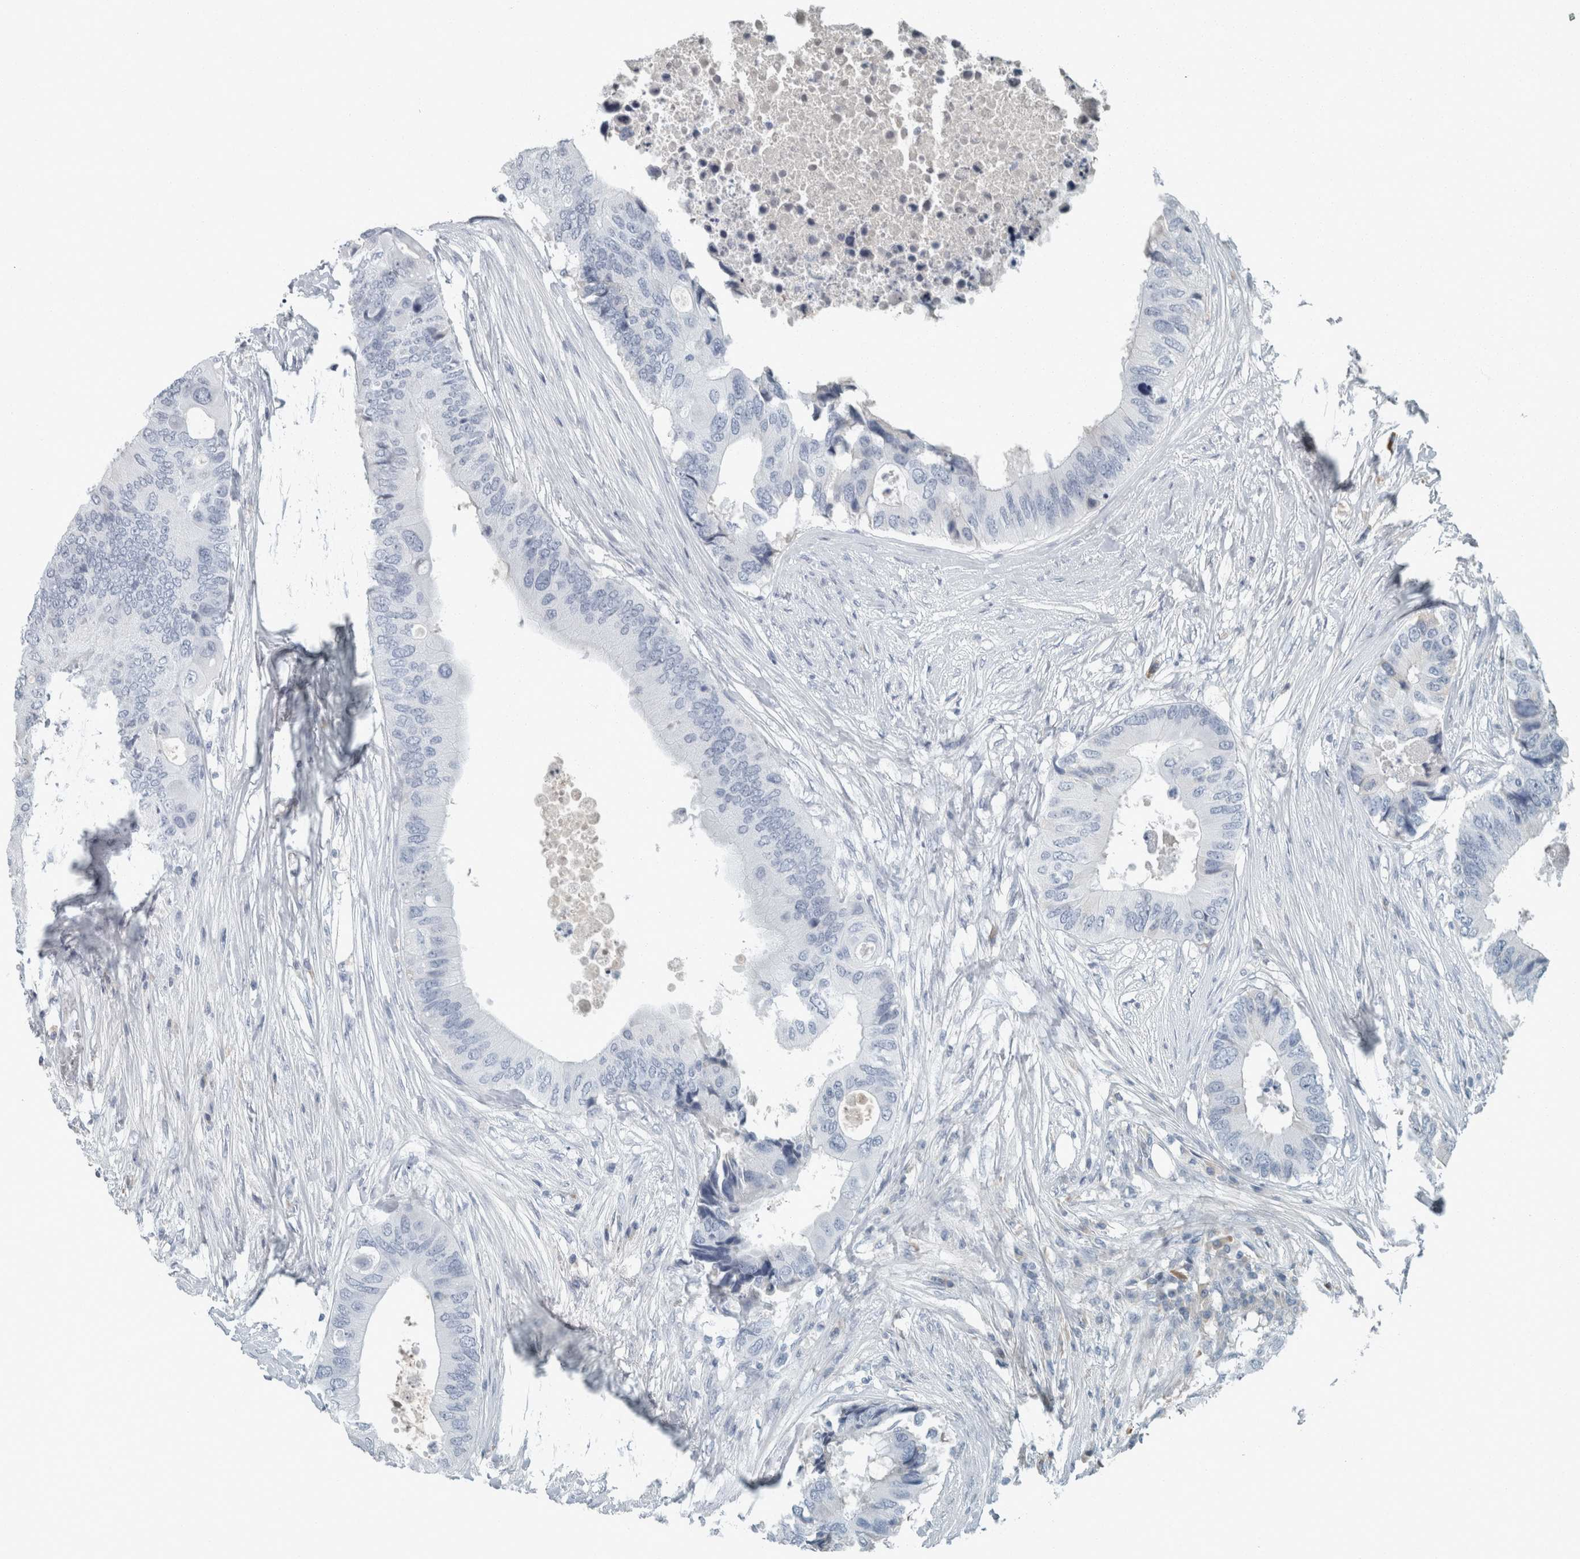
{"staining": {"intensity": "negative", "quantity": "none", "location": "none"}, "tissue": "colorectal cancer", "cell_type": "Tumor cells", "image_type": "cancer", "snomed": [{"axis": "morphology", "description": "Adenocarcinoma, NOS"}, {"axis": "topography", "description": "Colon"}], "caption": "Tumor cells show no significant expression in colorectal cancer.", "gene": "CHL1", "patient": {"sex": "male", "age": 71}}